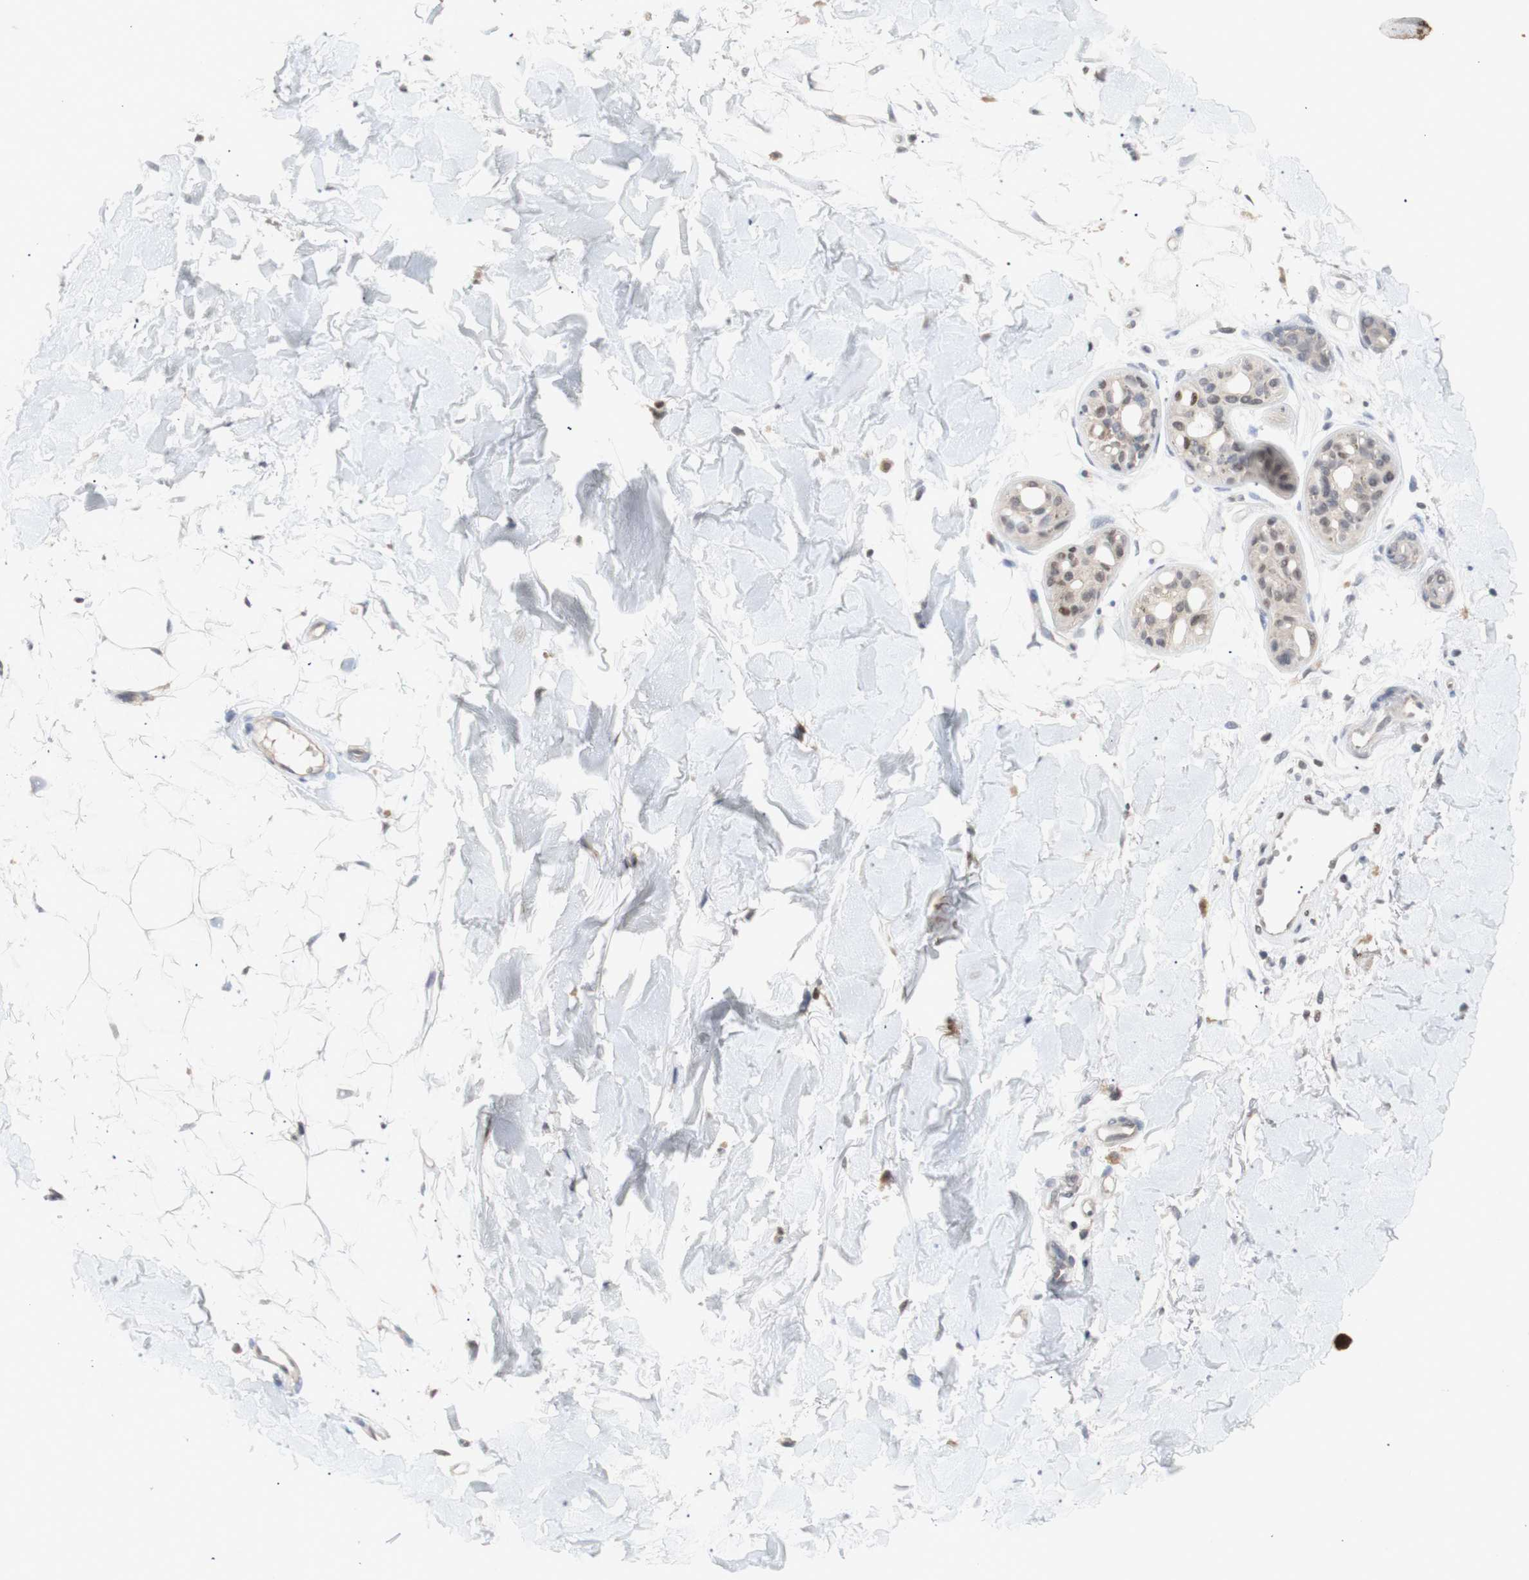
{"staining": {"intensity": "weak", "quantity": "25%-75%", "location": "cytoplasmic/membranous"}, "tissue": "skin cancer", "cell_type": "Tumor cells", "image_type": "cancer", "snomed": [{"axis": "morphology", "description": "Basal cell carcinoma"}, {"axis": "topography", "description": "Skin"}], "caption": "Tumor cells exhibit low levels of weak cytoplasmic/membranous positivity in about 25%-75% of cells in skin cancer (basal cell carcinoma).", "gene": "FOSB", "patient": {"sex": "female", "age": 58}}